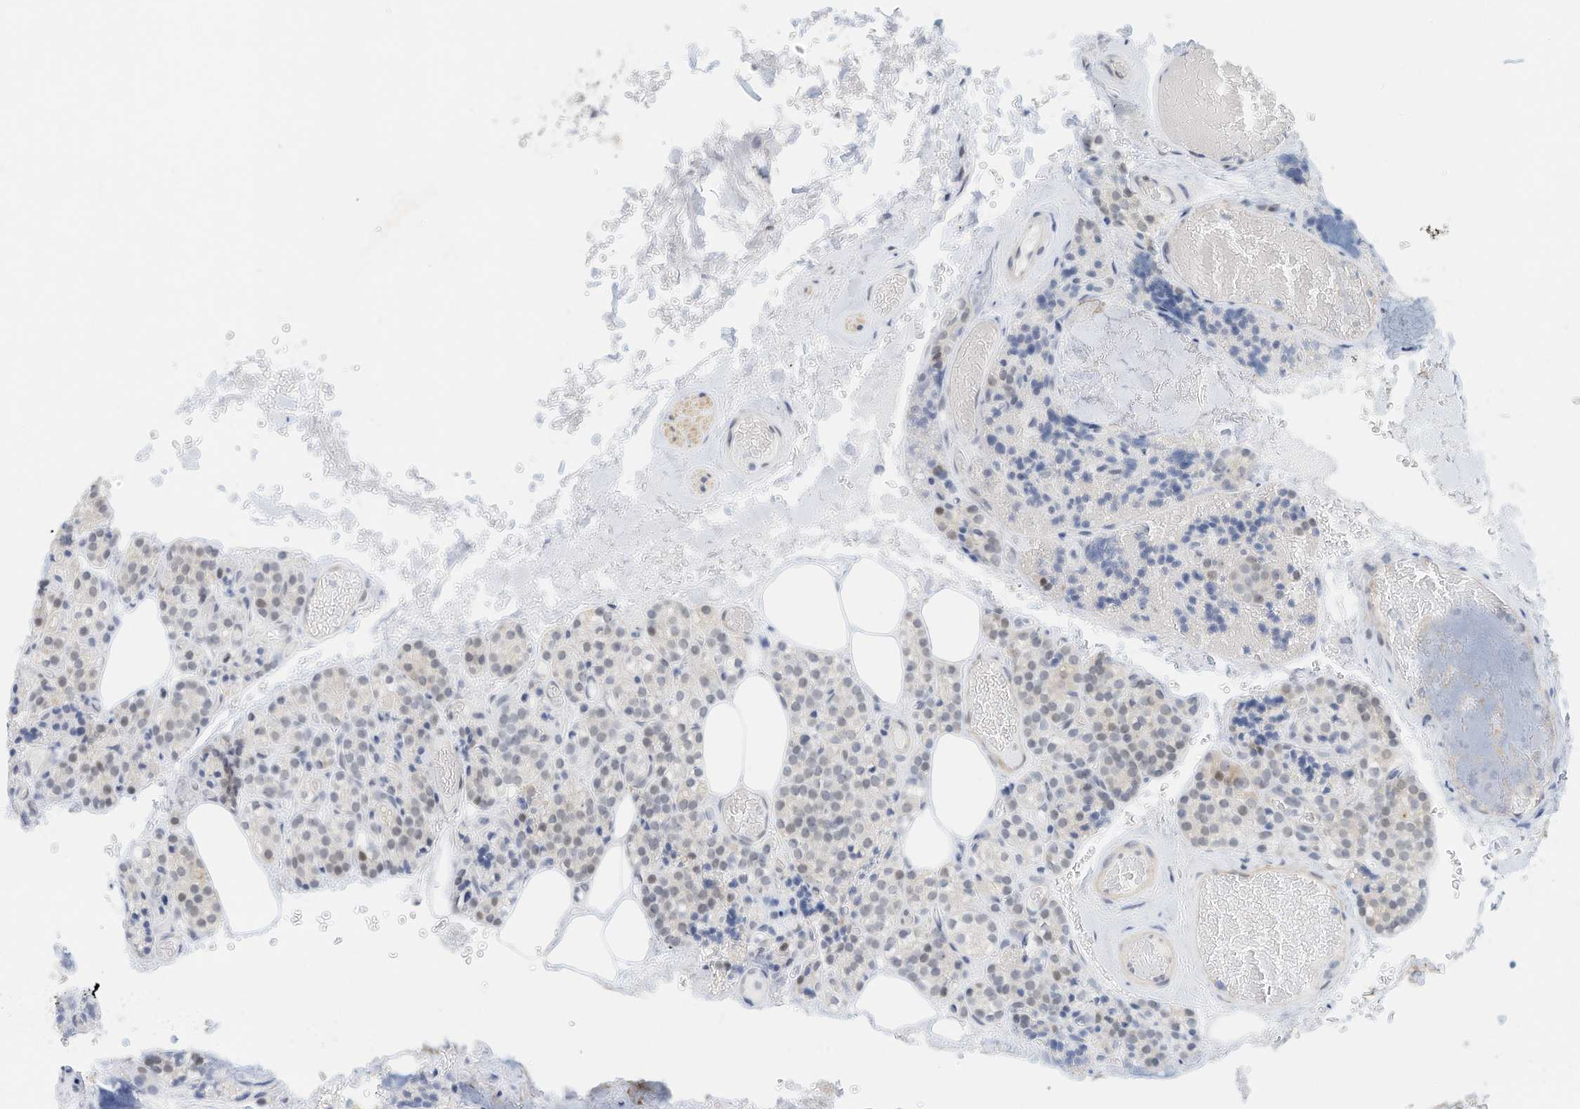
{"staining": {"intensity": "weak", "quantity": "<25%", "location": "nuclear"}, "tissue": "parathyroid gland", "cell_type": "Glandular cells", "image_type": "normal", "snomed": [{"axis": "morphology", "description": "Normal tissue, NOS"}, {"axis": "topography", "description": "Parathyroid gland"}], "caption": "Glandular cells show no significant expression in normal parathyroid gland. Brightfield microscopy of immunohistochemistry stained with DAB (brown) and hematoxylin (blue), captured at high magnification.", "gene": "ARHGAP28", "patient": {"sex": "male", "age": 87}}